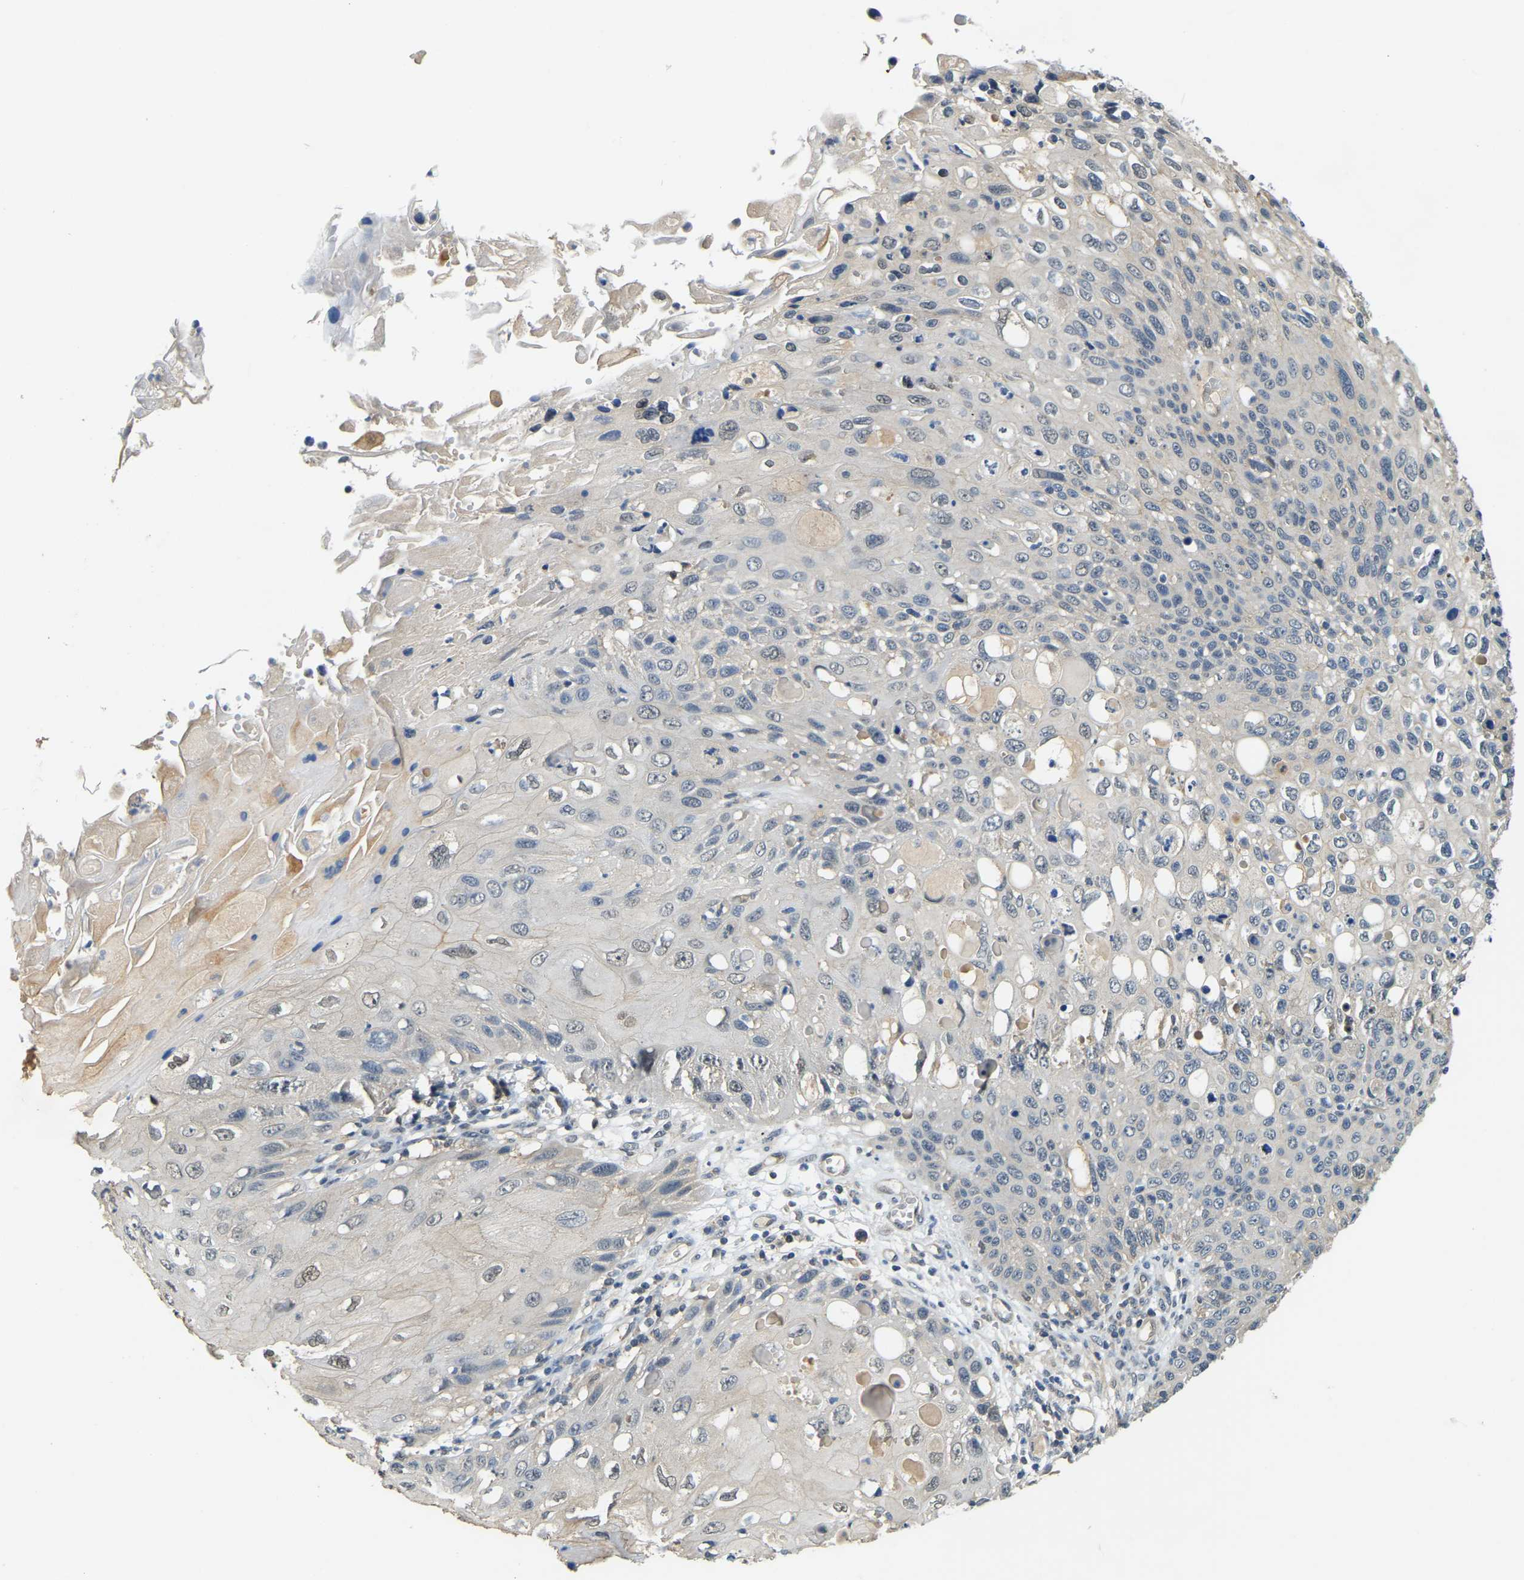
{"staining": {"intensity": "negative", "quantity": "none", "location": "none"}, "tissue": "cervical cancer", "cell_type": "Tumor cells", "image_type": "cancer", "snomed": [{"axis": "morphology", "description": "Squamous cell carcinoma, NOS"}, {"axis": "topography", "description": "Cervix"}], "caption": "The image demonstrates no staining of tumor cells in cervical cancer.", "gene": "AHNAK", "patient": {"sex": "female", "age": 70}}